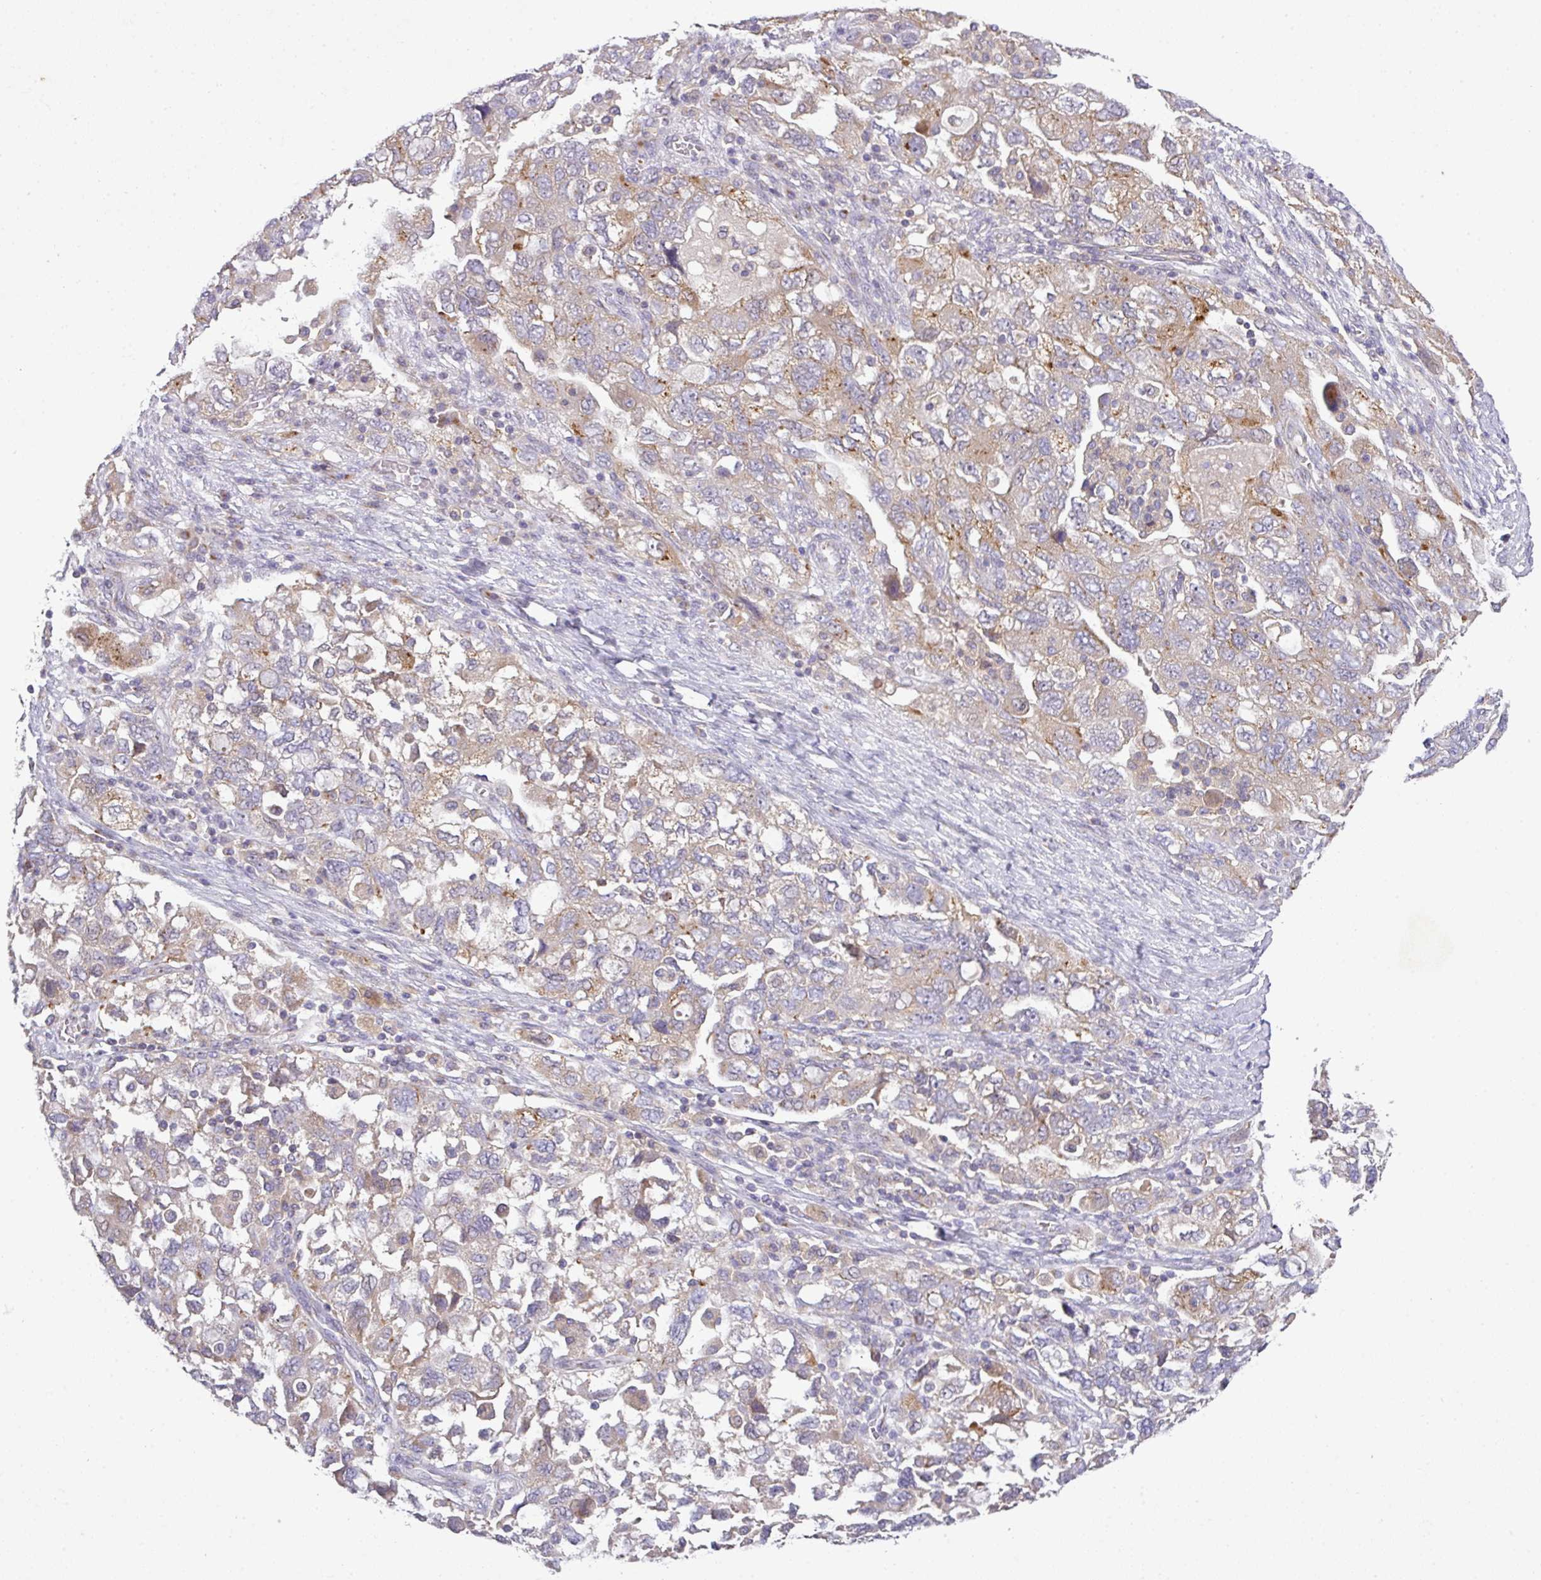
{"staining": {"intensity": "weak", "quantity": ">75%", "location": "cytoplasmic/membranous"}, "tissue": "ovarian cancer", "cell_type": "Tumor cells", "image_type": "cancer", "snomed": [{"axis": "morphology", "description": "Carcinoma, NOS"}, {"axis": "morphology", "description": "Cystadenocarcinoma, serous, NOS"}, {"axis": "topography", "description": "Ovary"}], "caption": "Immunohistochemical staining of human ovarian cancer (serous cystadenocarcinoma) shows low levels of weak cytoplasmic/membranous expression in about >75% of tumor cells.", "gene": "VTI1A", "patient": {"sex": "female", "age": 69}}